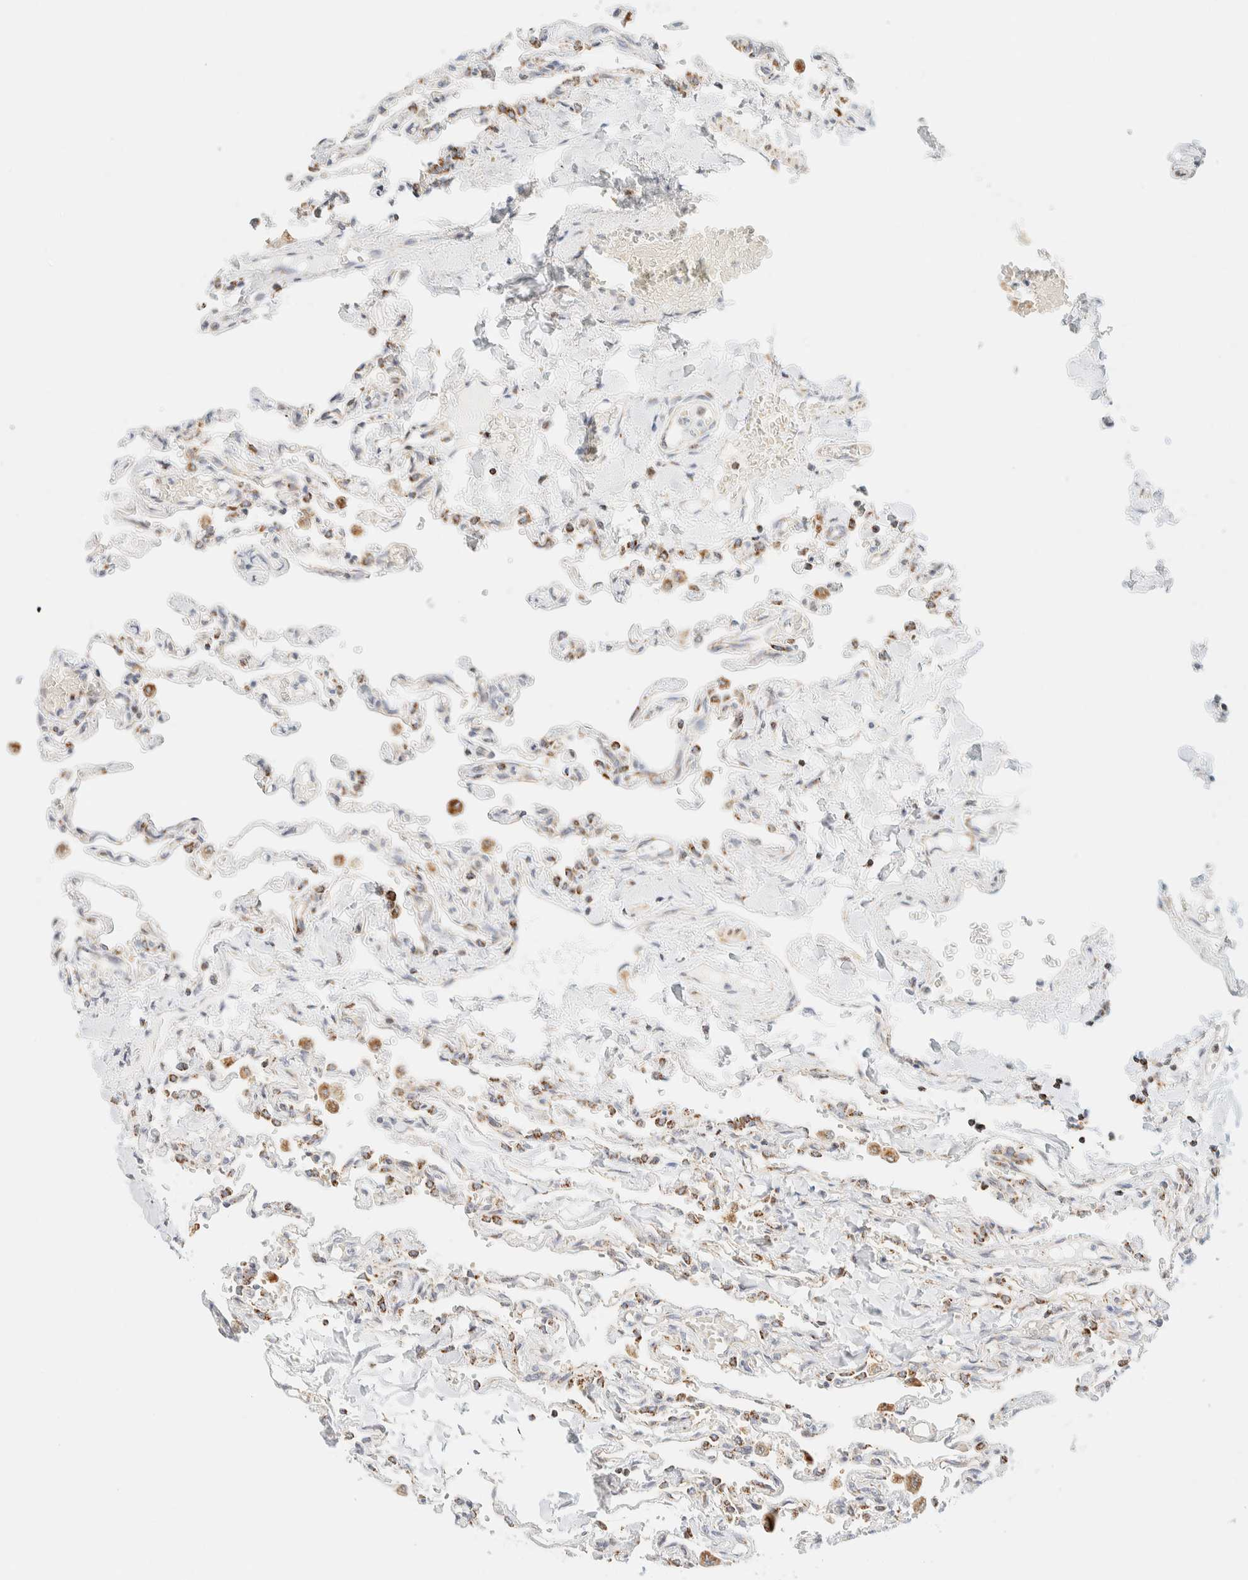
{"staining": {"intensity": "moderate", "quantity": "25%-75%", "location": "cytoplasmic/membranous"}, "tissue": "lung", "cell_type": "Alveolar cells", "image_type": "normal", "snomed": [{"axis": "morphology", "description": "Normal tissue, NOS"}, {"axis": "topography", "description": "Lung"}], "caption": "Immunohistochemical staining of benign lung displays moderate cytoplasmic/membranous protein expression in about 25%-75% of alveolar cells.", "gene": "PPM1K", "patient": {"sex": "male", "age": 21}}